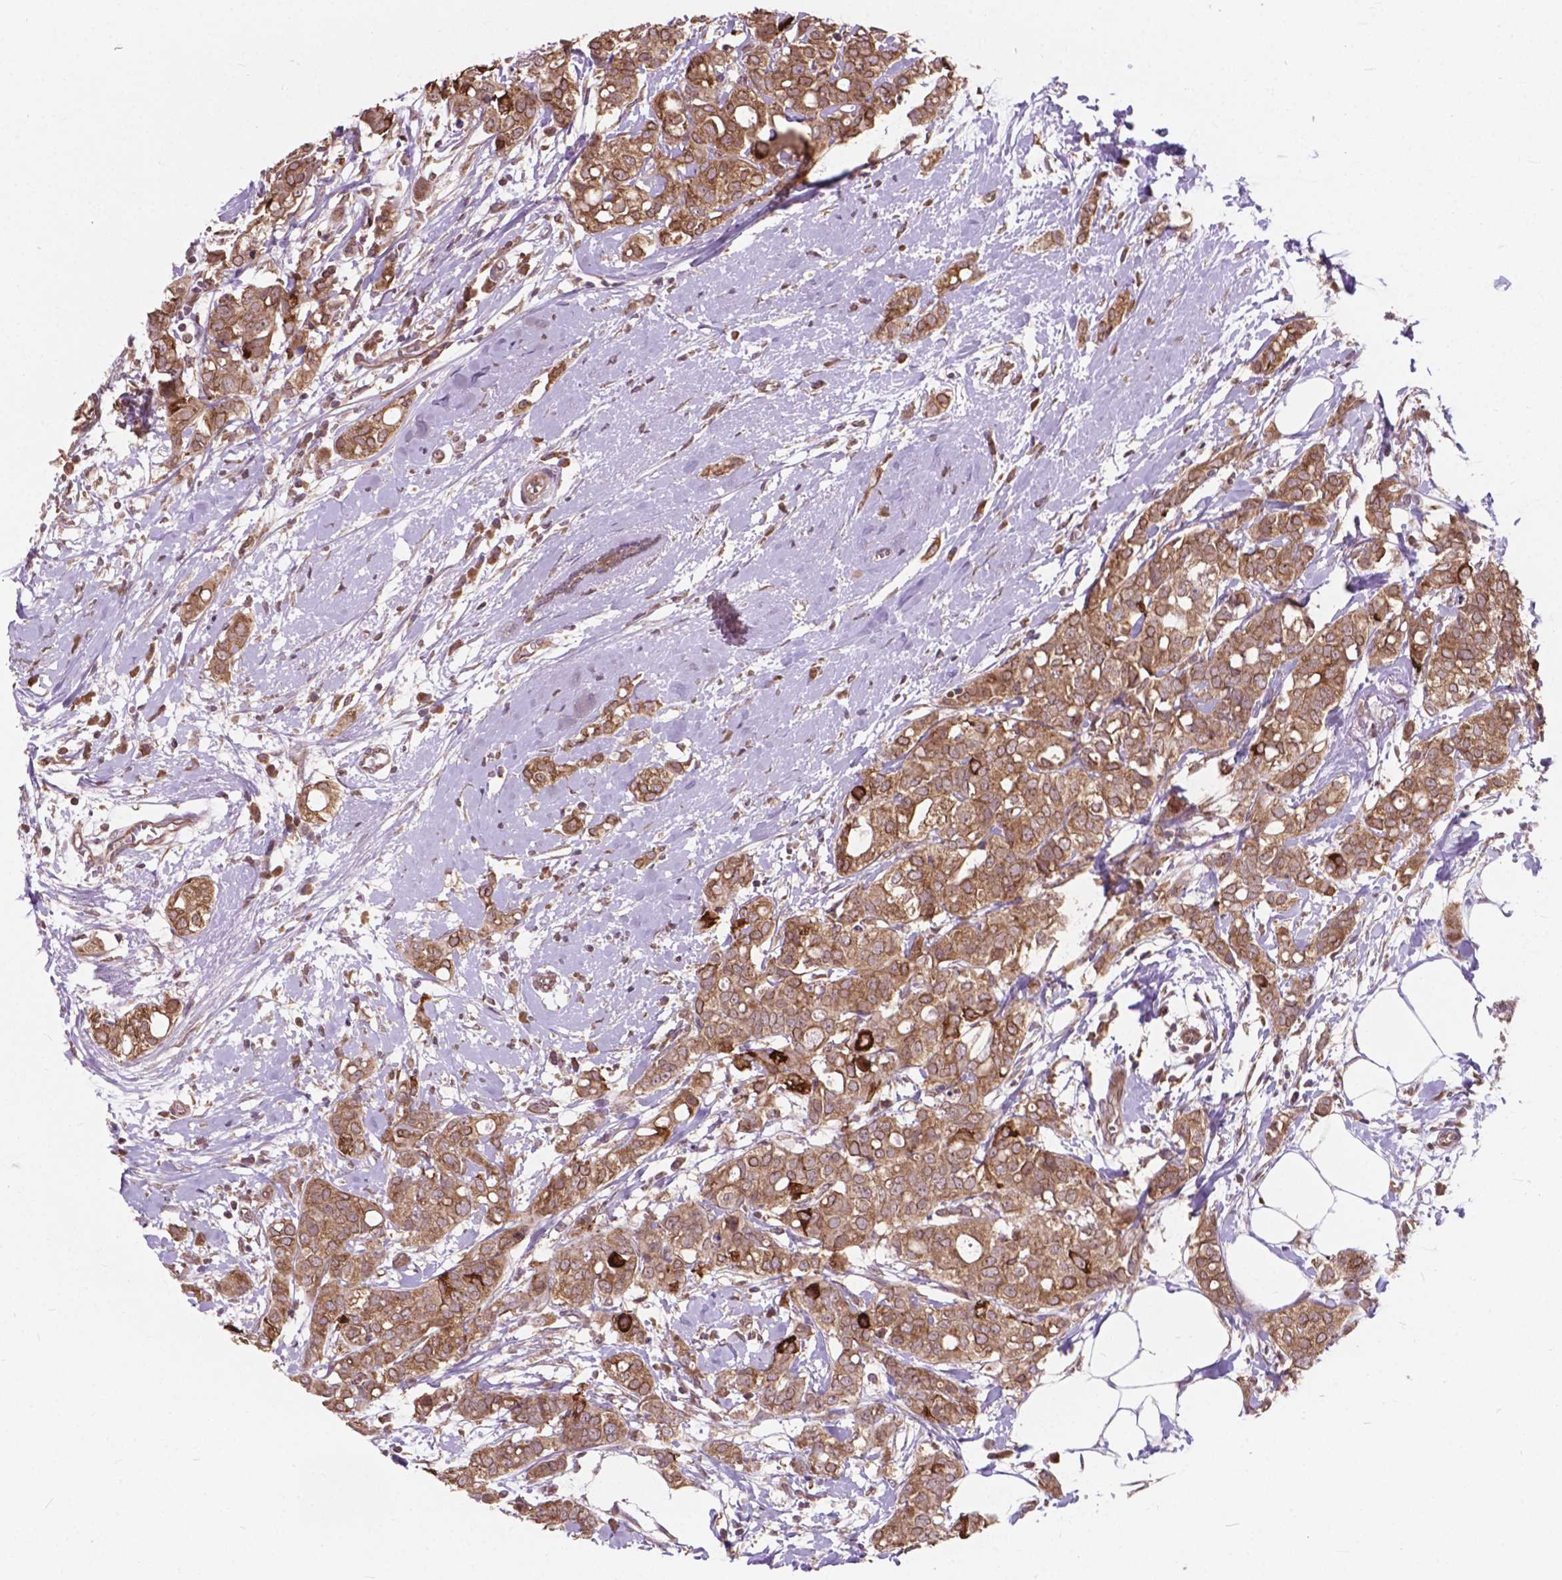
{"staining": {"intensity": "moderate", "quantity": ">75%", "location": "cytoplasmic/membranous"}, "tissue": "breast cancer", "cell_type": "Tumor cells", "image_type": "cancer", "snomed": [{"axis": "morphology", "description": "Duct carcinoma"}, {"axis": "topography", "description": "Breast"}], "caption": "A medium amount of moderate cytoplasmic/membranous expression is seen in approximately >75% of tumor cells in intraductal carcinoma (breast) tissue. The staining was performed using DAB, with brown indicating positive protein expression. Nuclei are stained blue with hematoxylin.", "gene": "MRPL33", "patient": {"sex": "female", "age": 40}}